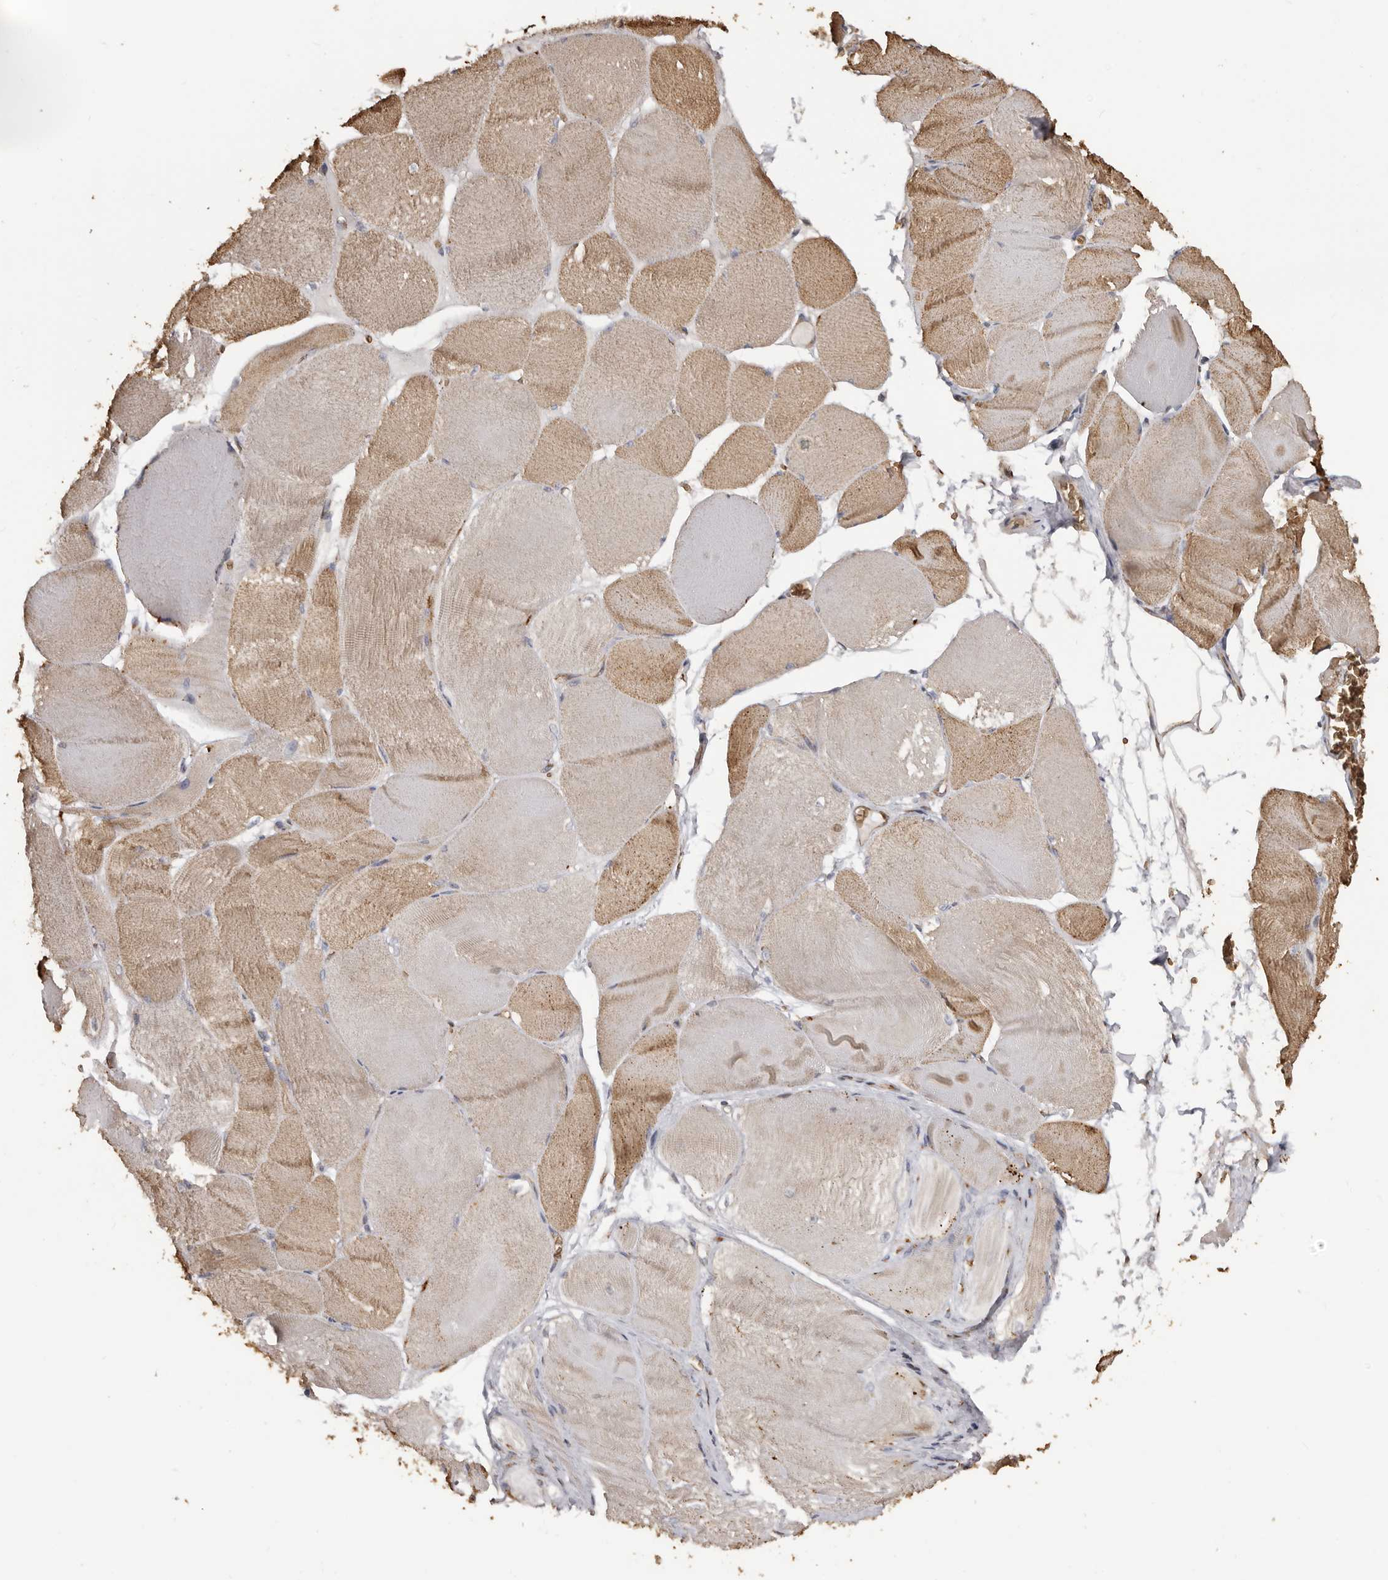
{"staining": {"intensity": "moderate", "quantity": "25%-75%", "location": "cytoplasmic/membranous"}, "tissue": "skeletal muscle", "cell_type": "Myocytes", "image_type": "normal", "snomed": [{"axis": "morphology", "description": "Normal tissue, NOS"}, {"axis": "morphology", "description": "Basal cell carcinoma"}, {"axis": "topography", "description": "Skeletal muscle"}], "caption": "Protein staining of benign skeletal muscle demonstrates moderate cytoplasmic/membranous expression in about 25%-75% of myocytes.", "gene": "ENTREP1", "patient": {"sex": "female", "age": 64}}